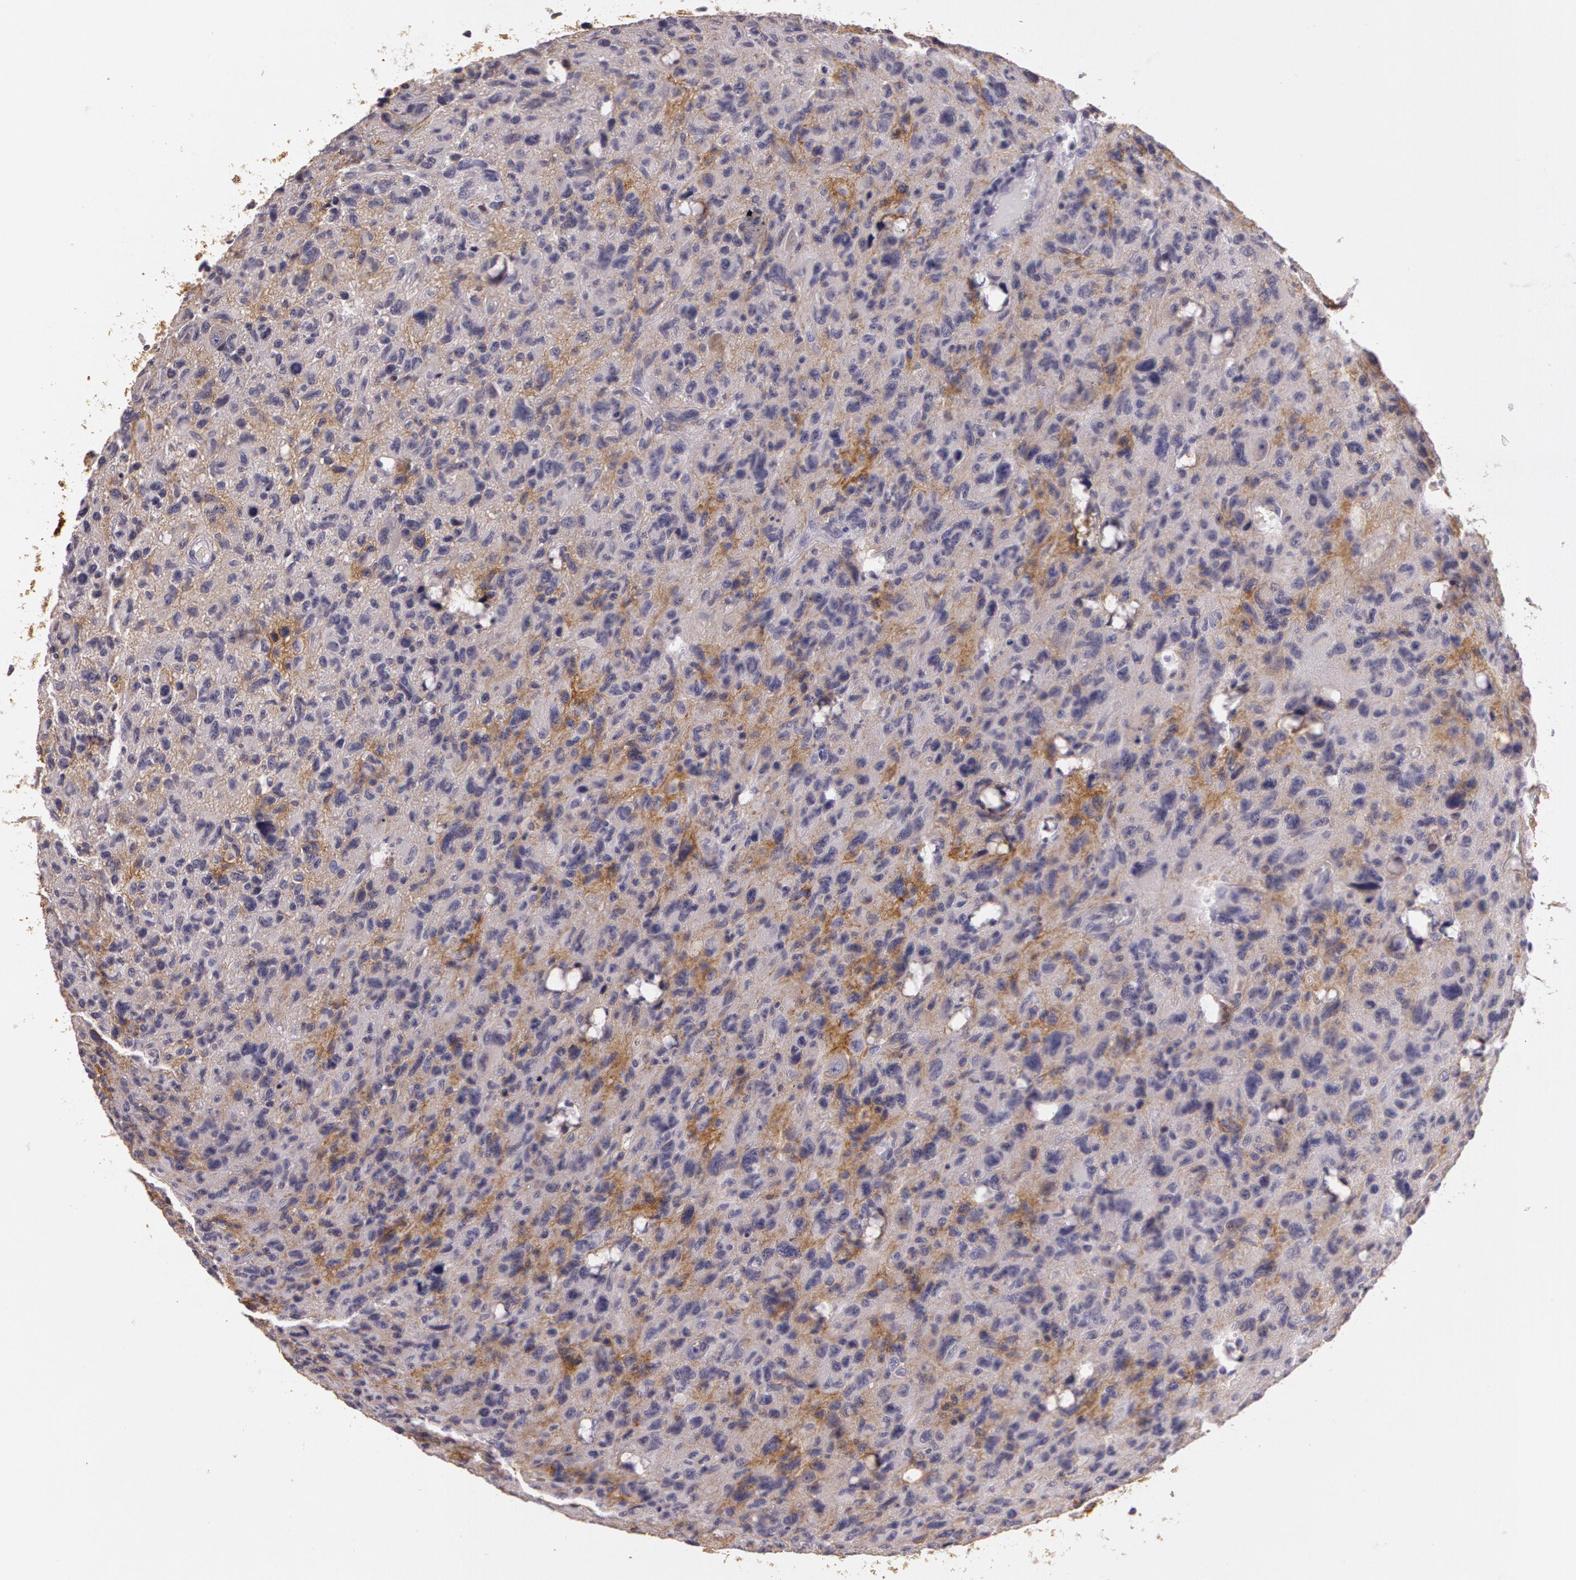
{"staining": {"intensity": "negative", "quantity": "none", "location": "none"}, "tissue": "glioma", "cell_type": "Tumor cells", "image_type": "cancer", "snomed": [{"axis": "morphology", "description": "Glioma, malignant, High grade"}, {"axis": "topography", "description": "Brain"}], "caption": "Immunohistochemical staining of human malignant glioma (high-grade) reveals no significant positivity in tumor cells.", "gene": "G2E3", "patient": {"sex": "female", "age": 60}}